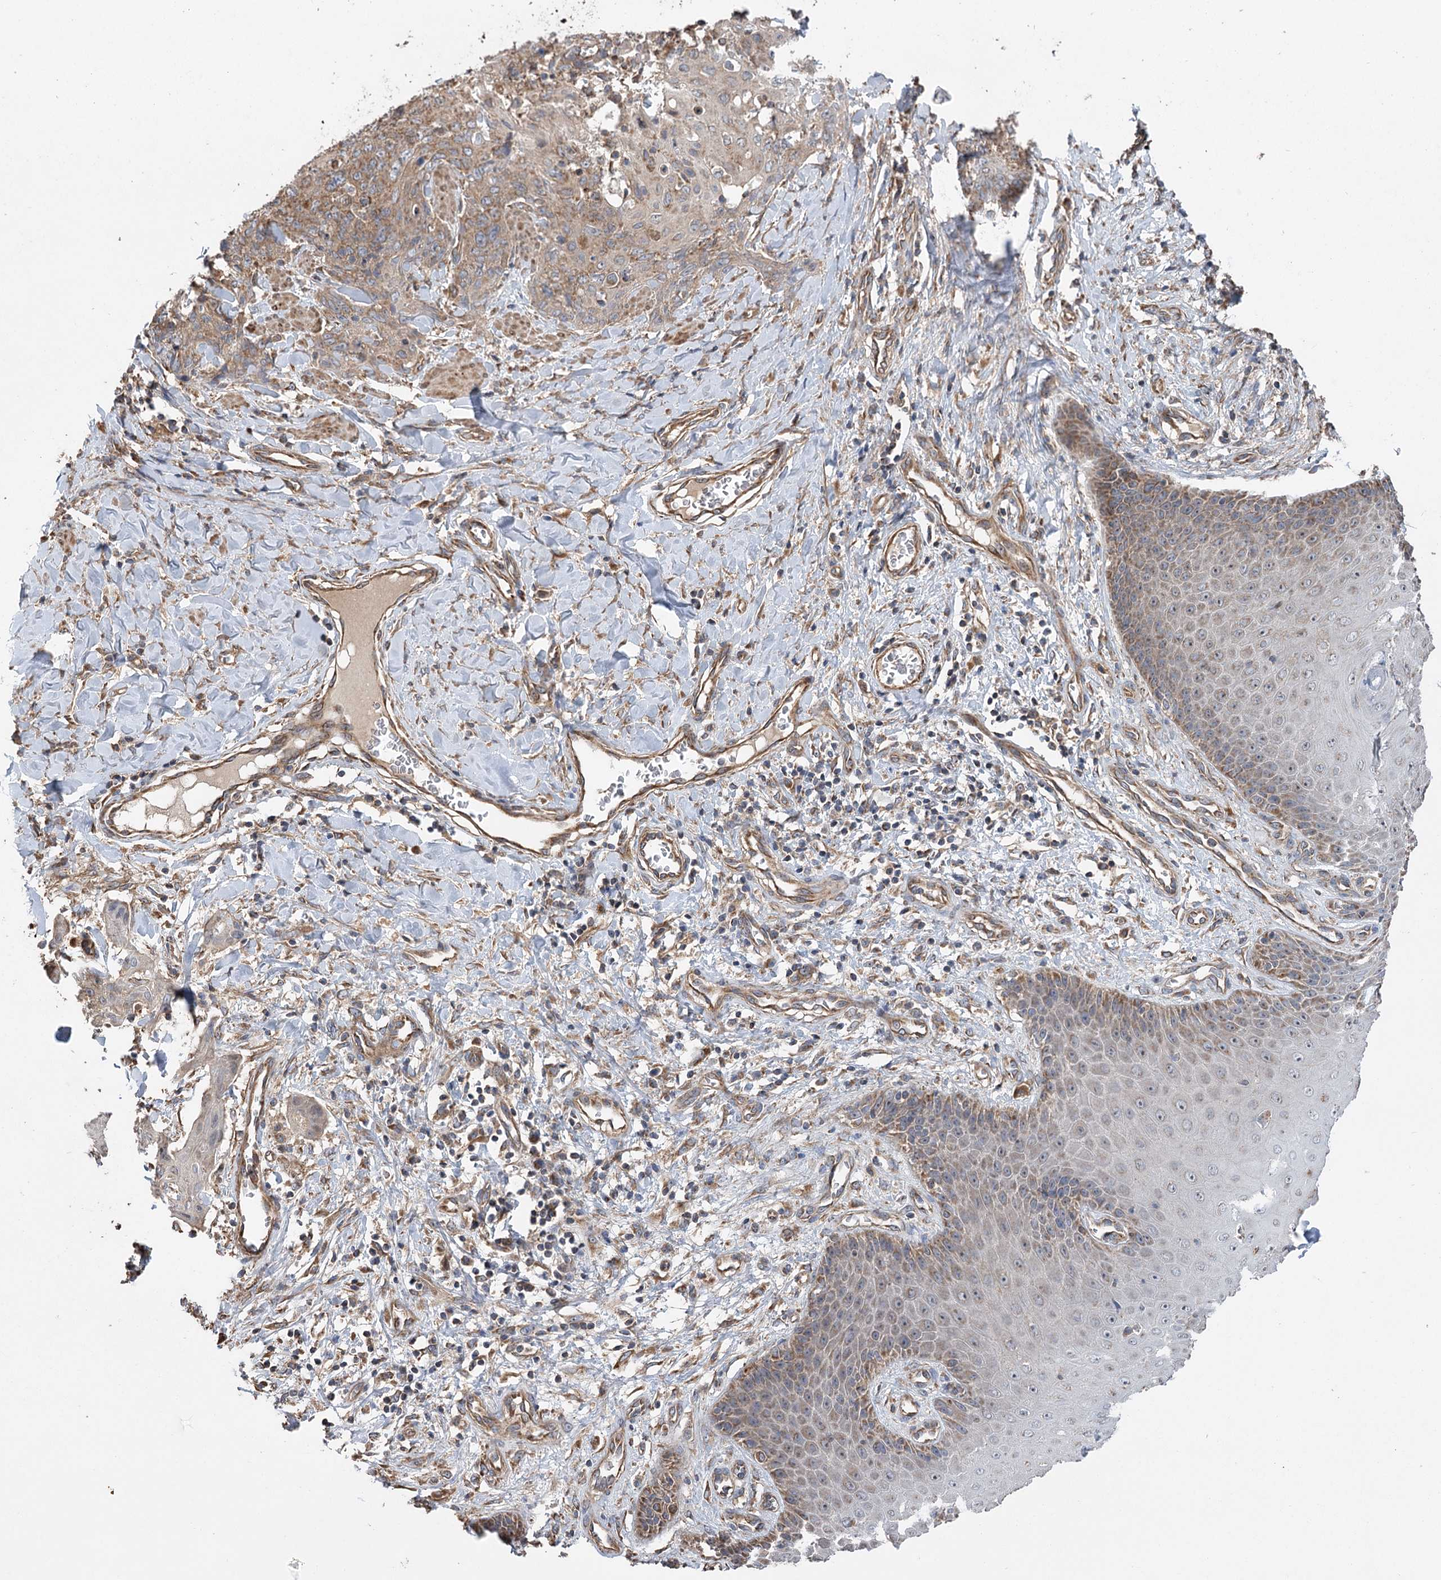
{"staining": {"intensity": "moderate", "quantity": ">75%", "location": "cytoplasmic/membranous"}, "tissue": "skin cancer", "cell_type": "Tumor cells", "image_type": "cancer", "snomed": [{"axis": "morphology", "description": "Squamous cell carcinoma, NOS"}, {"axis": "topography", "description": "Skin"}, {"axis": "topography", "description": "Vulva"}], "caption": "DAB immunohistochemical staining of skin cancer (squamous cell carcinoma) reveals moderate cytoplasmic/membranous protein positivity in about >75% of tumor cells.", "gene": "RWDD4", "patient": {"sex": "female", "age": 85}}